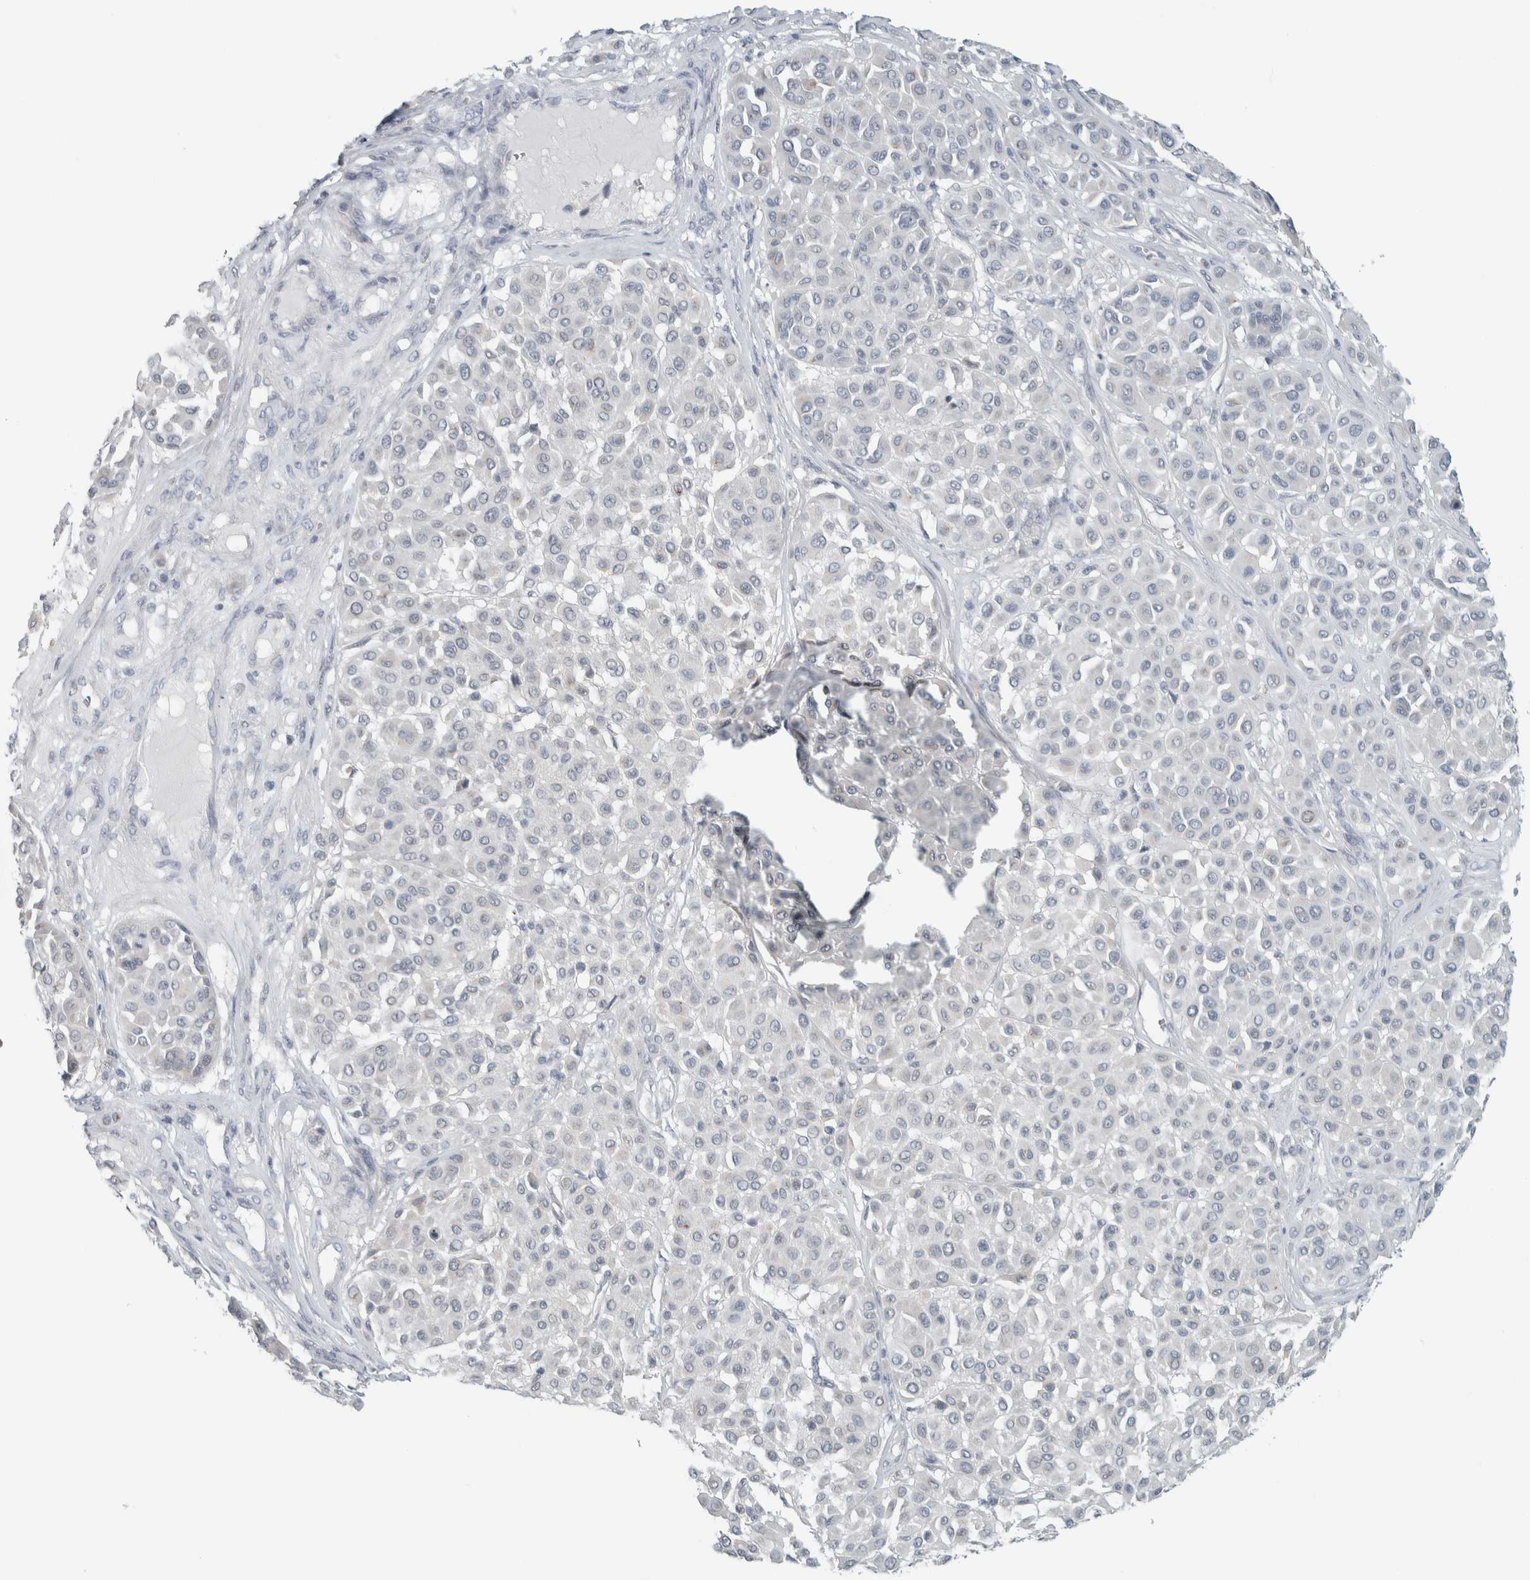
{"staining": {"intensity": "negative", "quantity": "none", "location": "none"}, "tissue": "melanoma", "cell_type": "Tumor cells", "image_type": "cancer", "snomed": [{"axis": "morphology", "description": "Malignant melanoma, Metastatic site"}, {"axis": "topography", "description": "Soft tissue"}], "caption": "IHC of malignant melanoma (metastatic site) reveals no positivity in tumor cells.", "gene": "TRIT1", "patient": {"sex": "male", "age": 41}}